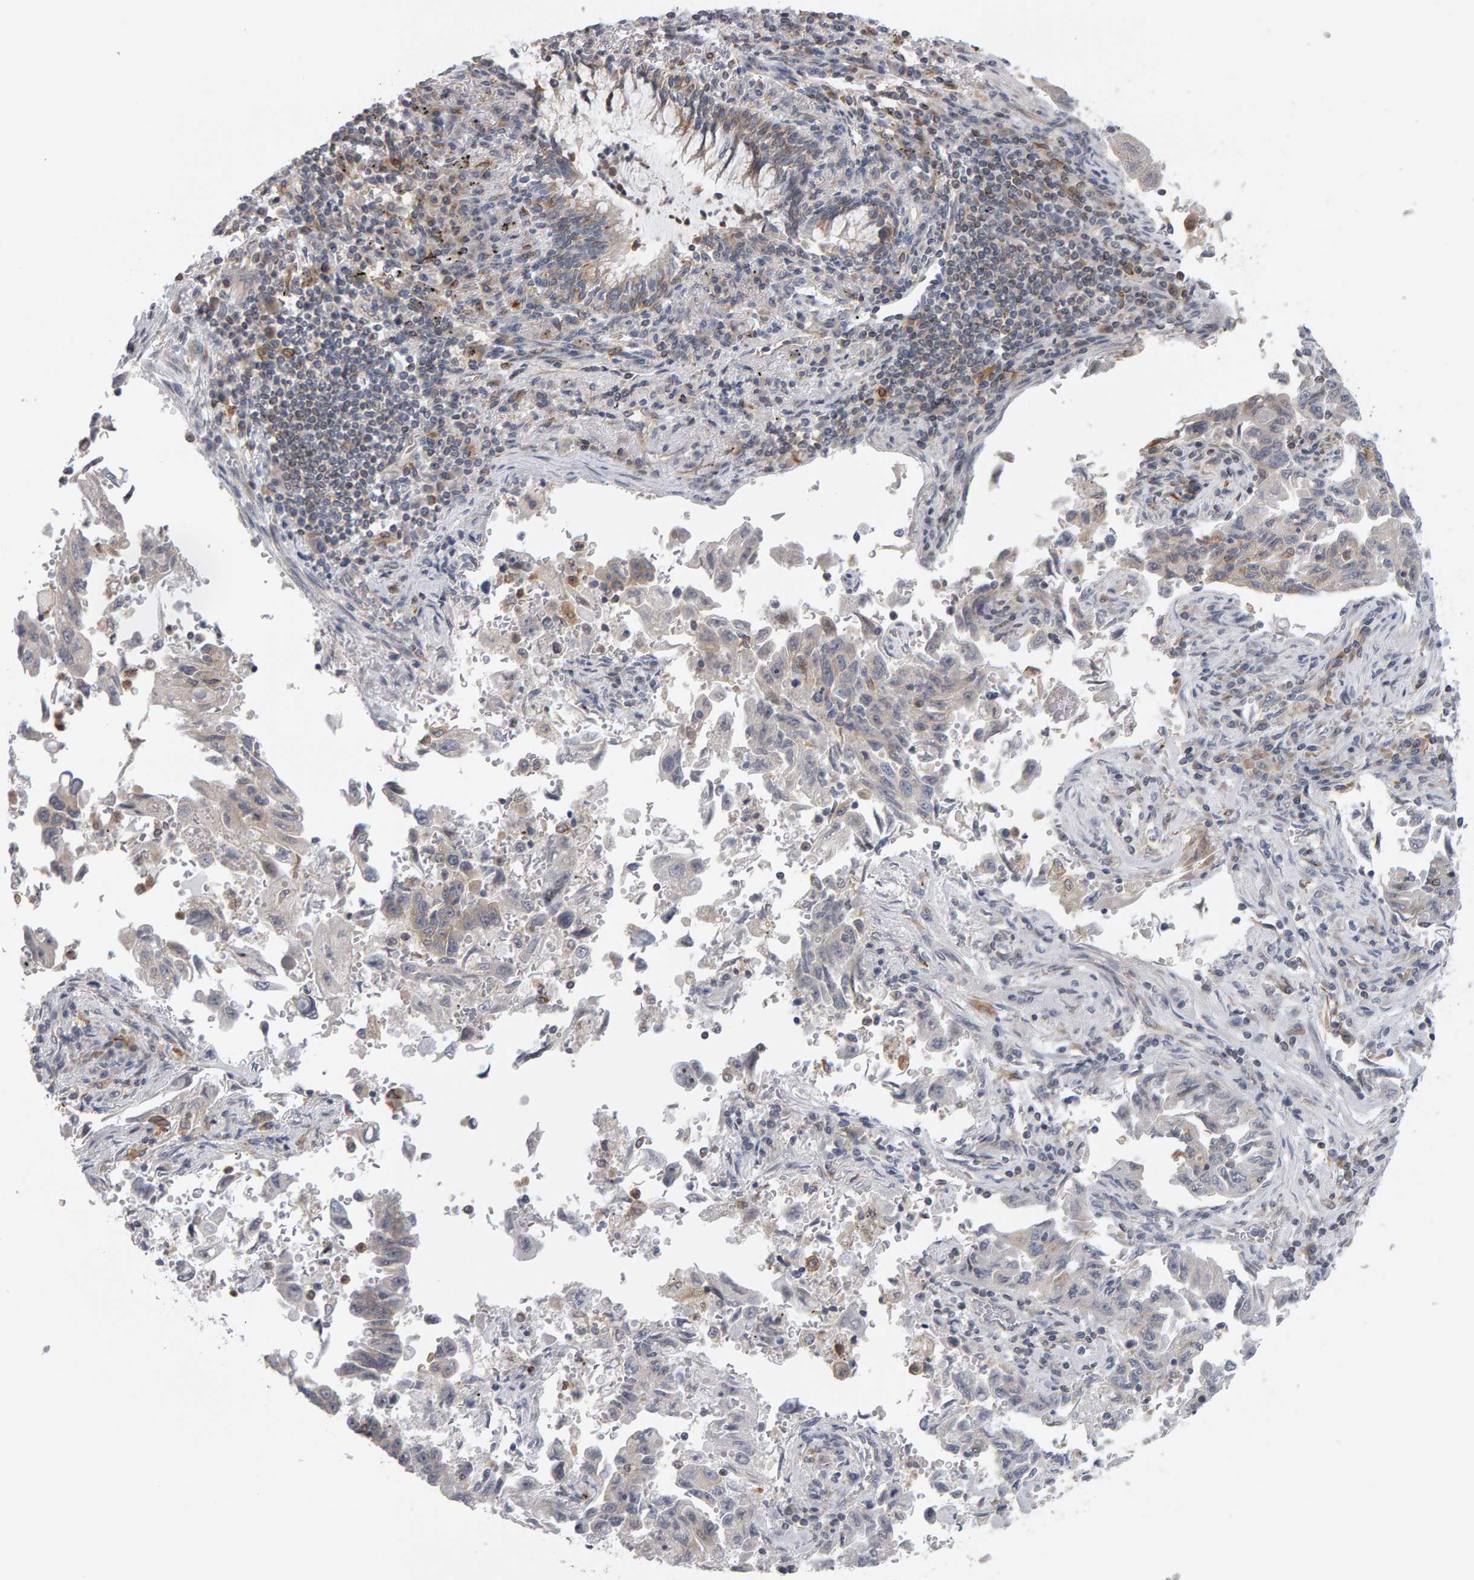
{"staining": {"intensity": "weak", "quantity": "<25%", "location": "cytoplasmic/membranous"}, "tissue": "lung cancer", "cell_type": "Tumor cells", "image_type": "cancer", "snomed": [{"axis": "morphology", "description": "Adenocarcinoma, NOS"}, {"axis": "topography", "description": "Lung"}], "caption": "IHC image of adenocarcinoma (lung) stained for a protein (brown), which displays no staining in tumor cells.", "gene": "MSRA", "patient": {"sex": "female", "age": 51}}